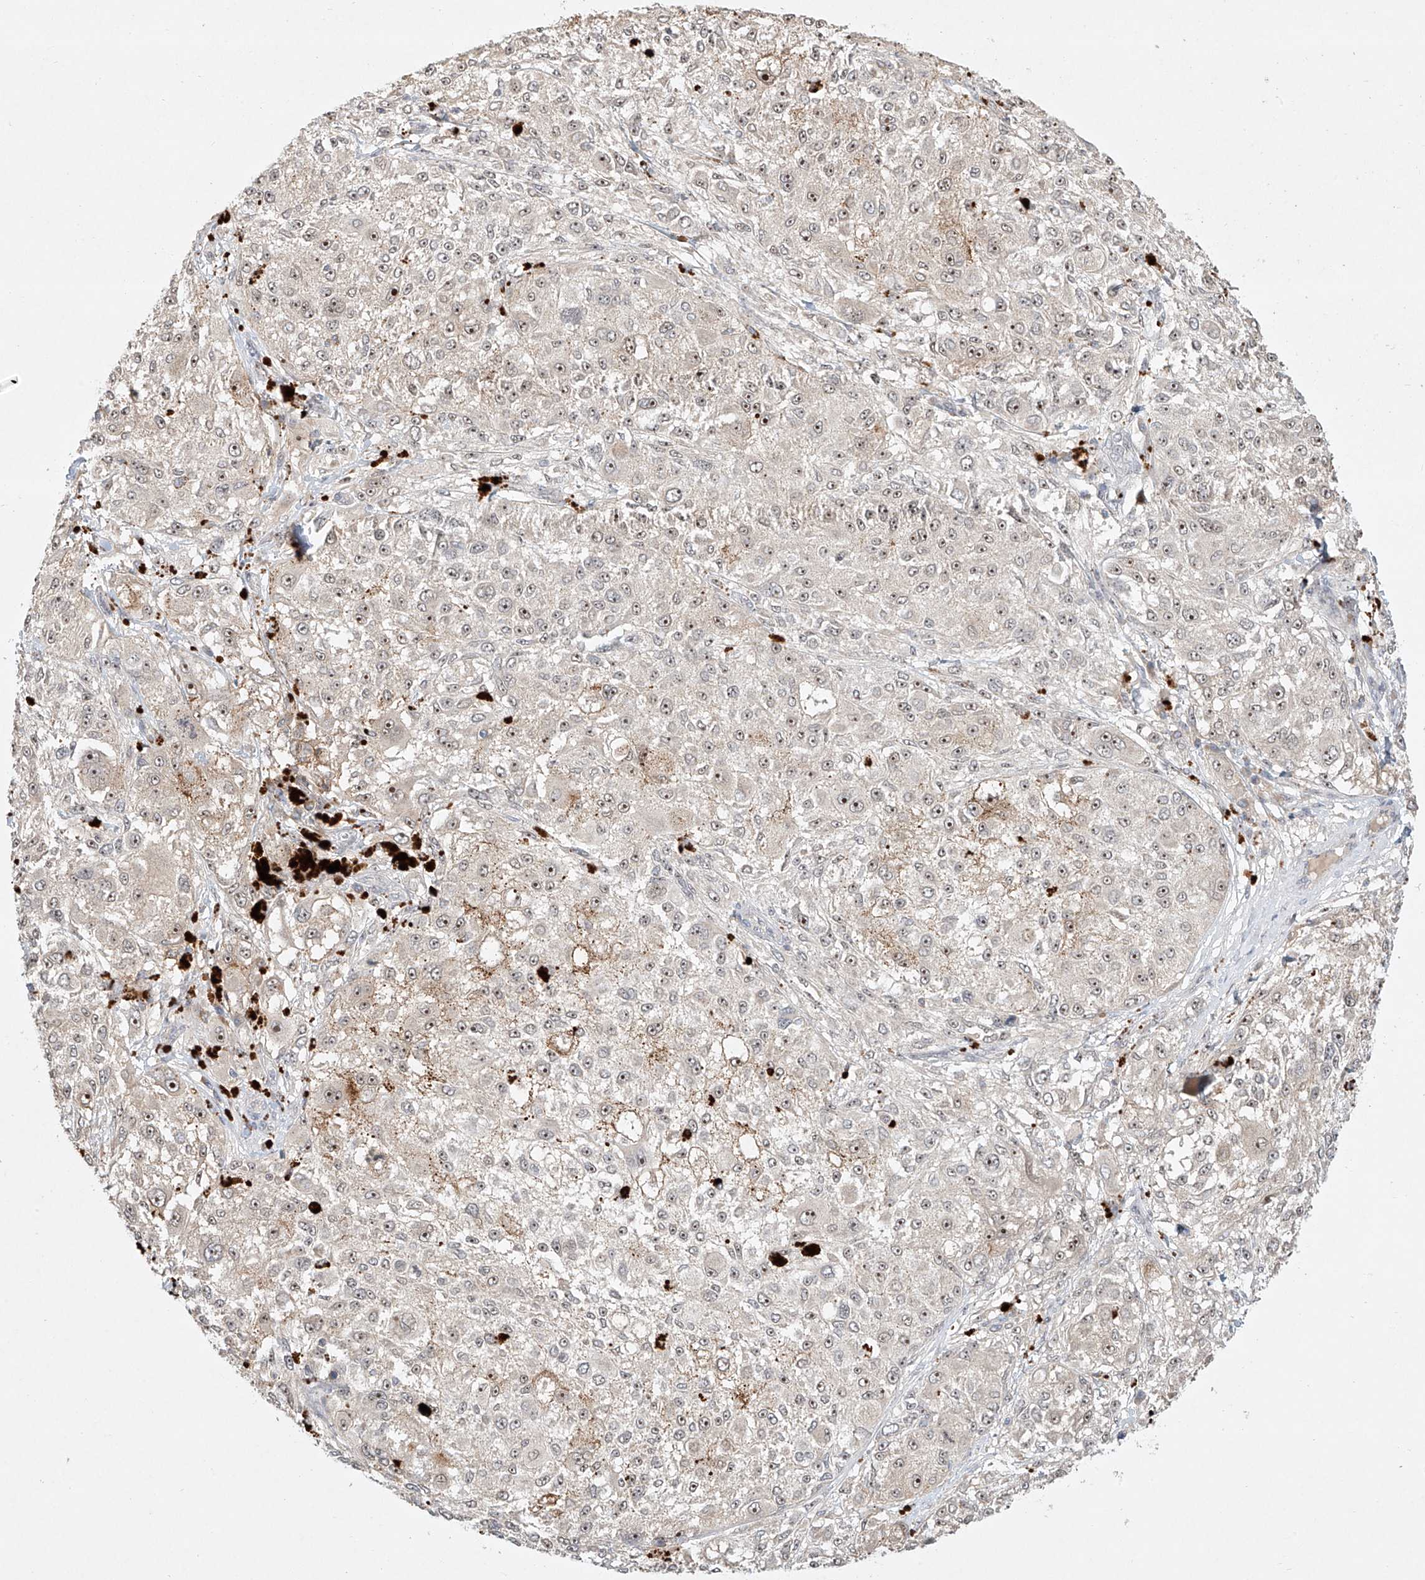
{"staining": {"intensity": "weak", "quantity": "25%-75%", "location": "nuclear"}, "tissue": "melanoma", "cell_type": "Tumor cells", "image_type": "cancer", "snomed": [{"axis": "morphology", "description": "Necrosis, NOS"}, {"axis": "morphology", "description": "Malignant melanoma, NOS"}, {"axis": "topography", "description": "Skin"}], "caption": "Melanoma tissue shows weak nuclear staining in about 25%-75% of tumor cells, visualized by immunohistochemistry. The staining is performed using DAB (3,3'-diaminobenzidine) brown chromogen to label protein expression. The nuclei are counter-stained blue using hematoxylin.", "gene": "TASP1", "patient": {"sex": "female", "age": 87}}